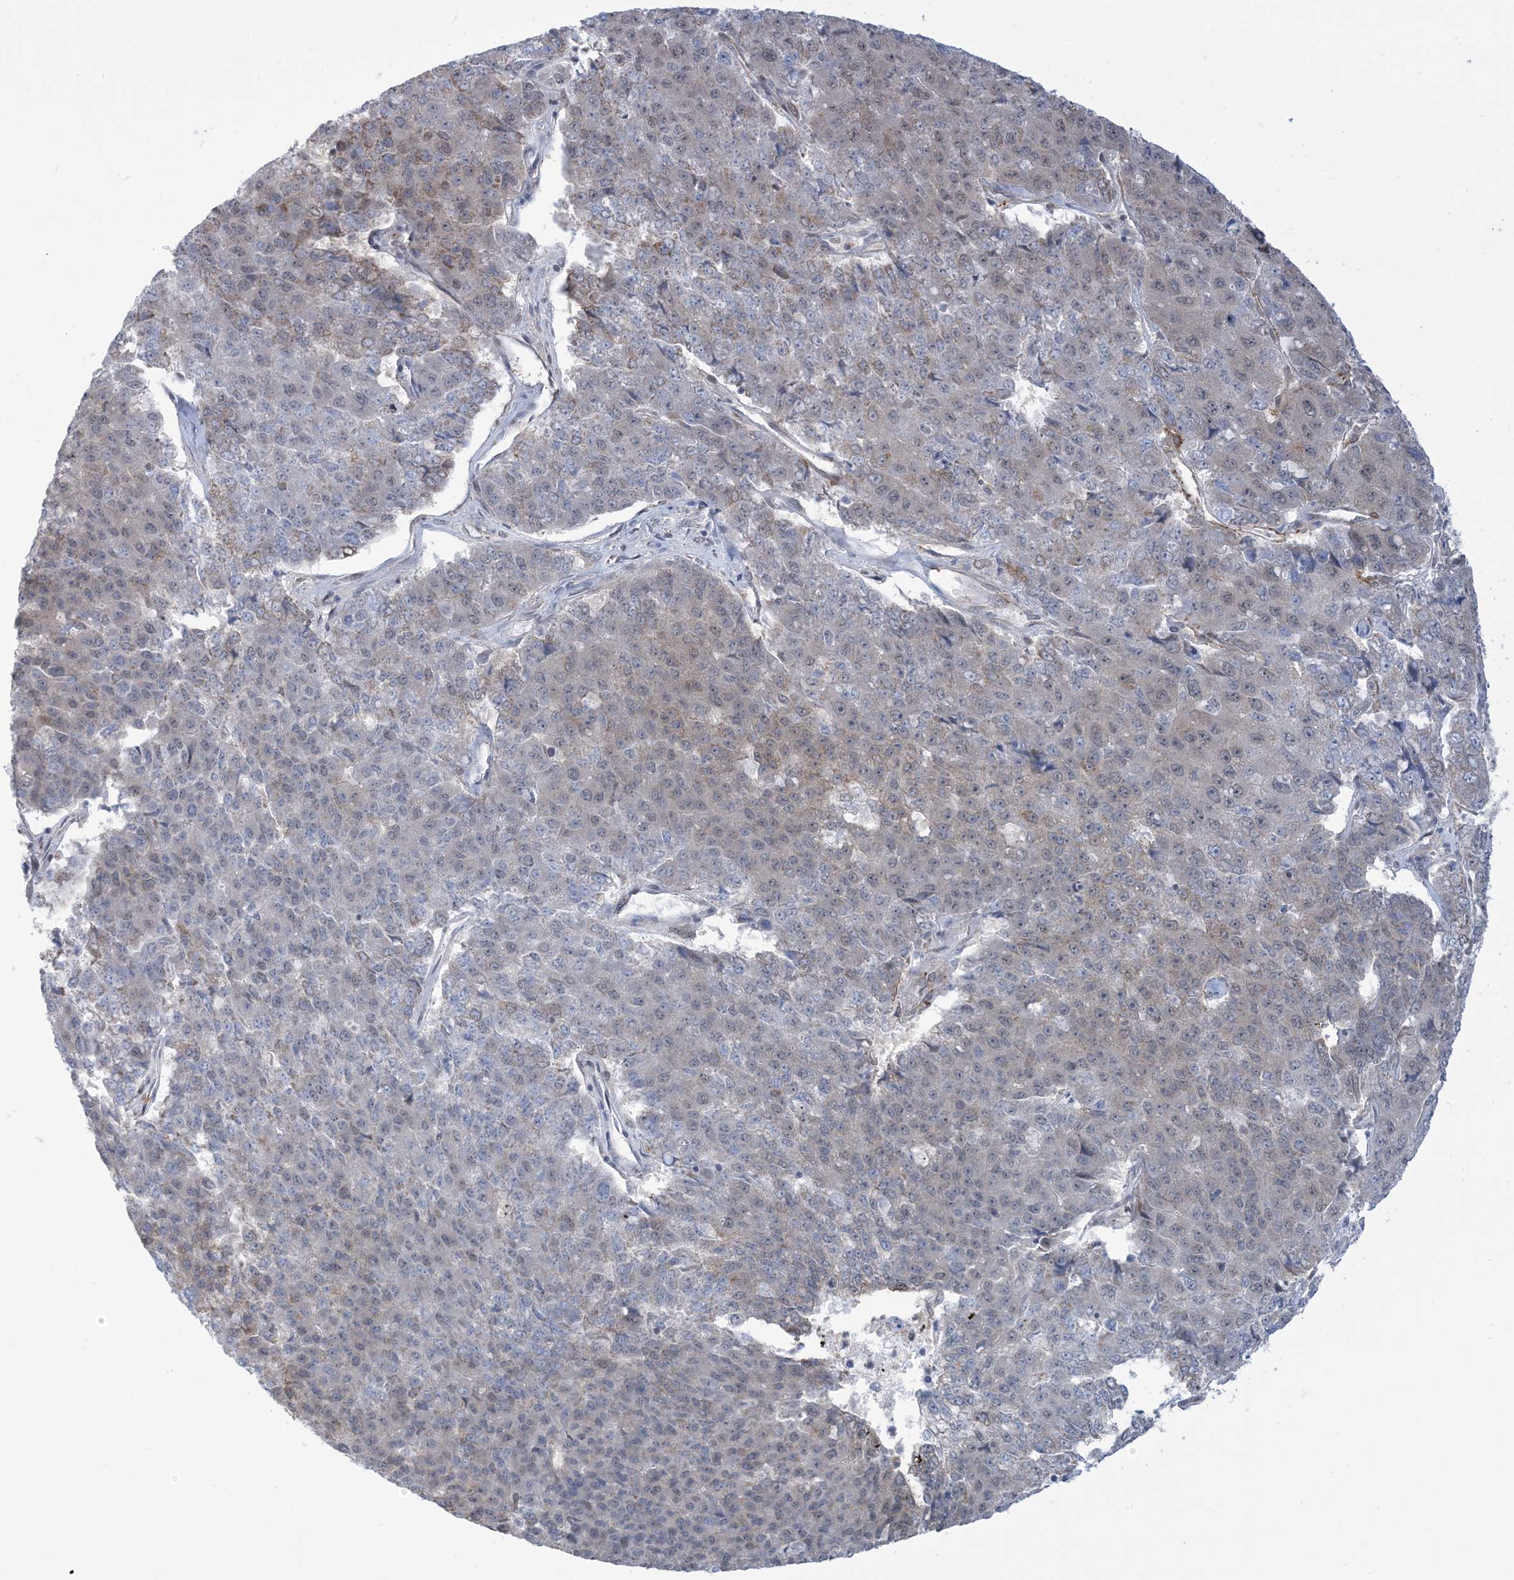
{"staining": {"intensity": "weak", "quantity": "25%-75%", "location": "cytoplasmic/membranous,nuclear"}, "tissue": "pancreatic cancer", "cell_type": "Tumor cells", "image_type": "cancer", "snomed": [{"axis": "morphology", "description": "Adenocarcinoma, NOS"}, {"axis": "topography", "description": "Pancreas"}], "caption": "The image exhibits immunohistochemical staining of adenocarcinoma (pancreatic). There is weak cytoplasmic/membranous and nuclear expression is appreciated in approximately 25%-75% of tumor cells. The protein is stained brown, and the nuclei are stained in blue (DAB IHC with brightfield microscopy, high magnification).", "gene": "CASP4", "patient": {"sex": "male", "age": 50}}